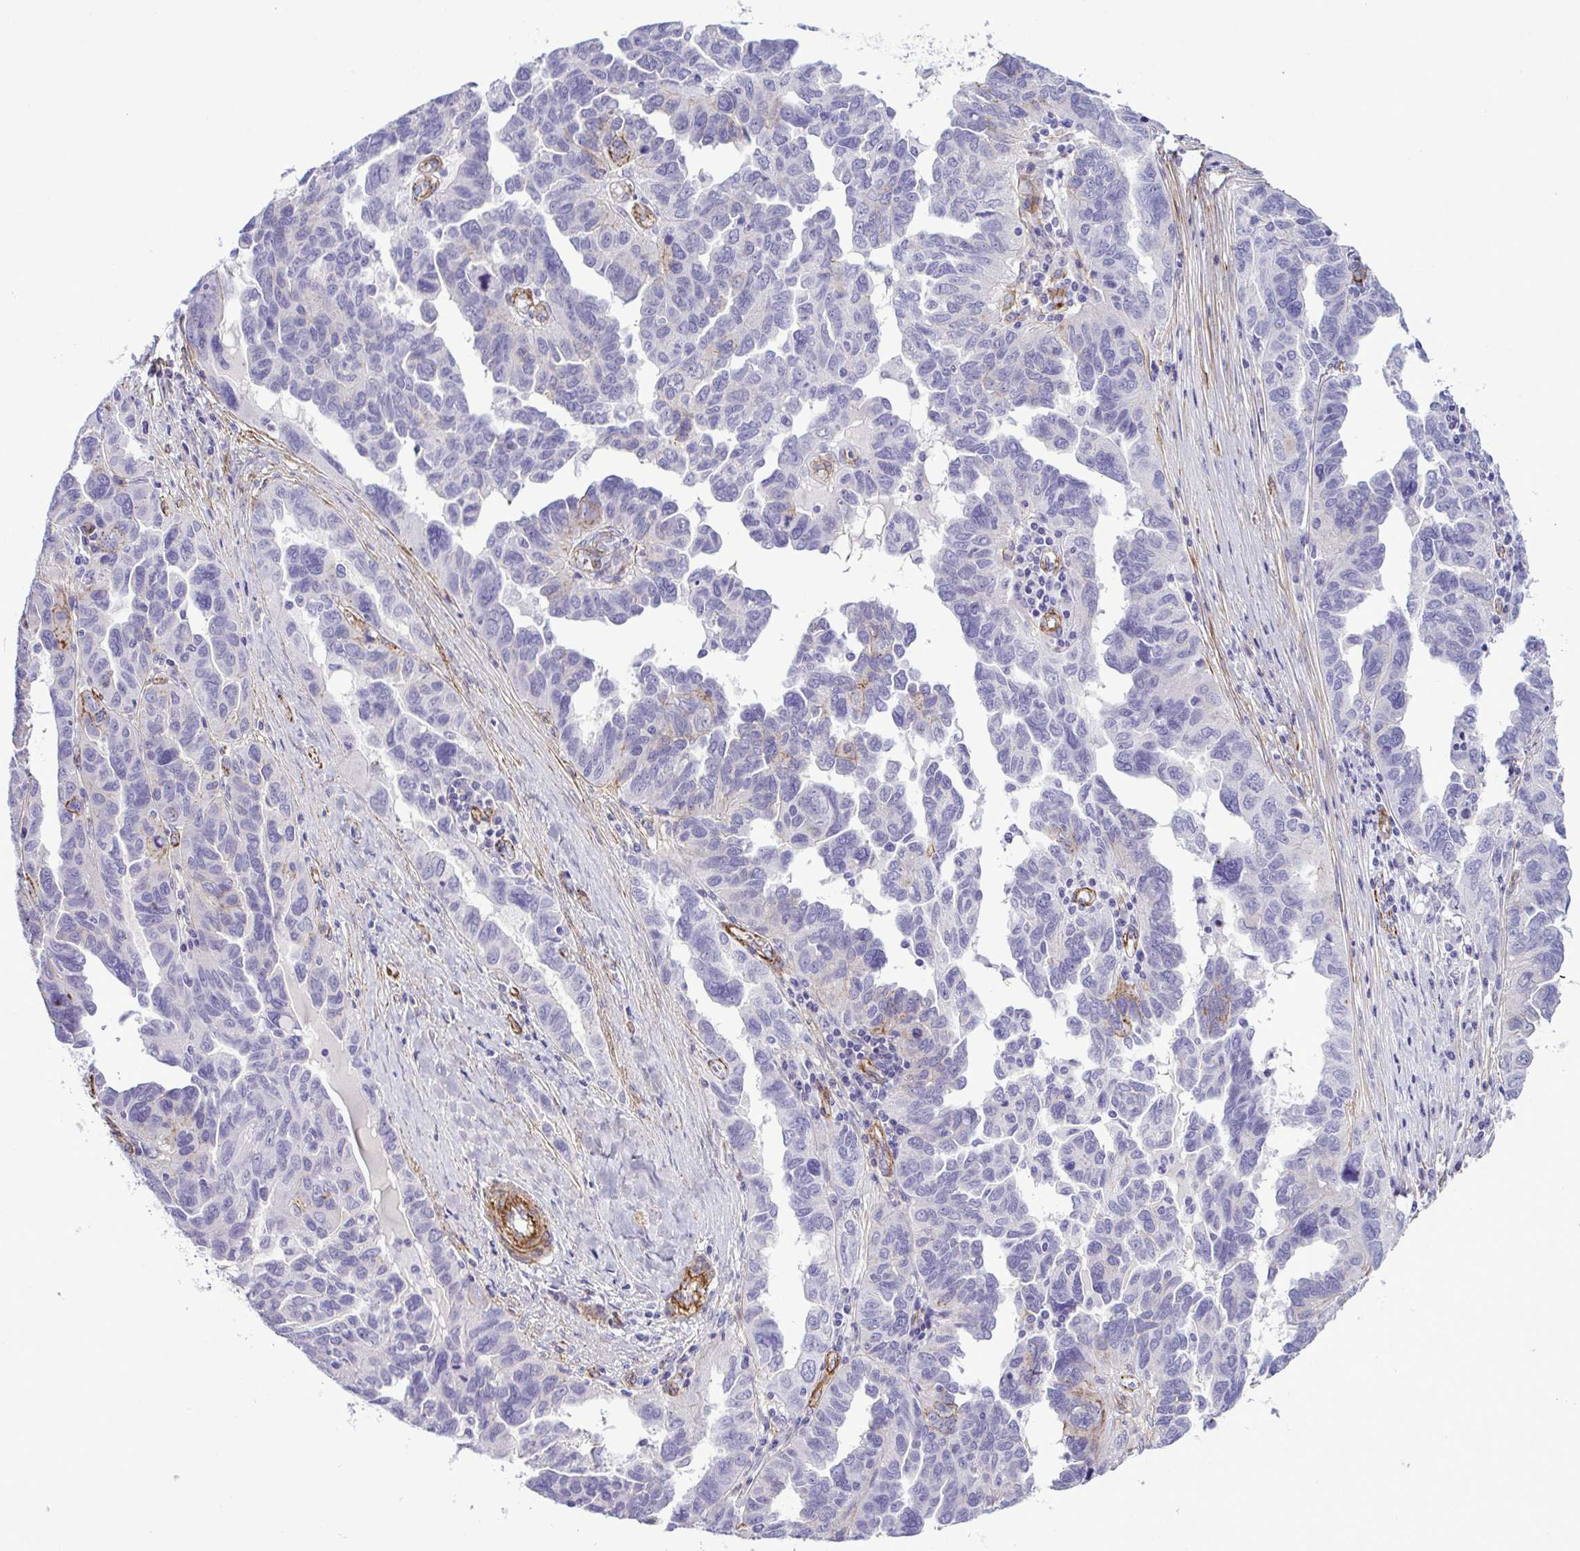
{"staining": {"intensity": "negative", "quantity": "none", "location": "none"}, "tissue": "ovarian cancer", "cell_type": "Tumor cells", "image_type": "cancer", "snomed": [{"axis": "morphology", "description": "Cystadenocarcinoma, serous, NOS"}, {"axis": "topography", "description": "Ovary"}], "caption": "Protein analysis of ovarian cancer (serous cystadenocarcinoma) exhibits no significant staining in tumor cells.", "gene": "SYNPO2L", "patient": {"sex": "female", "age": 64}}